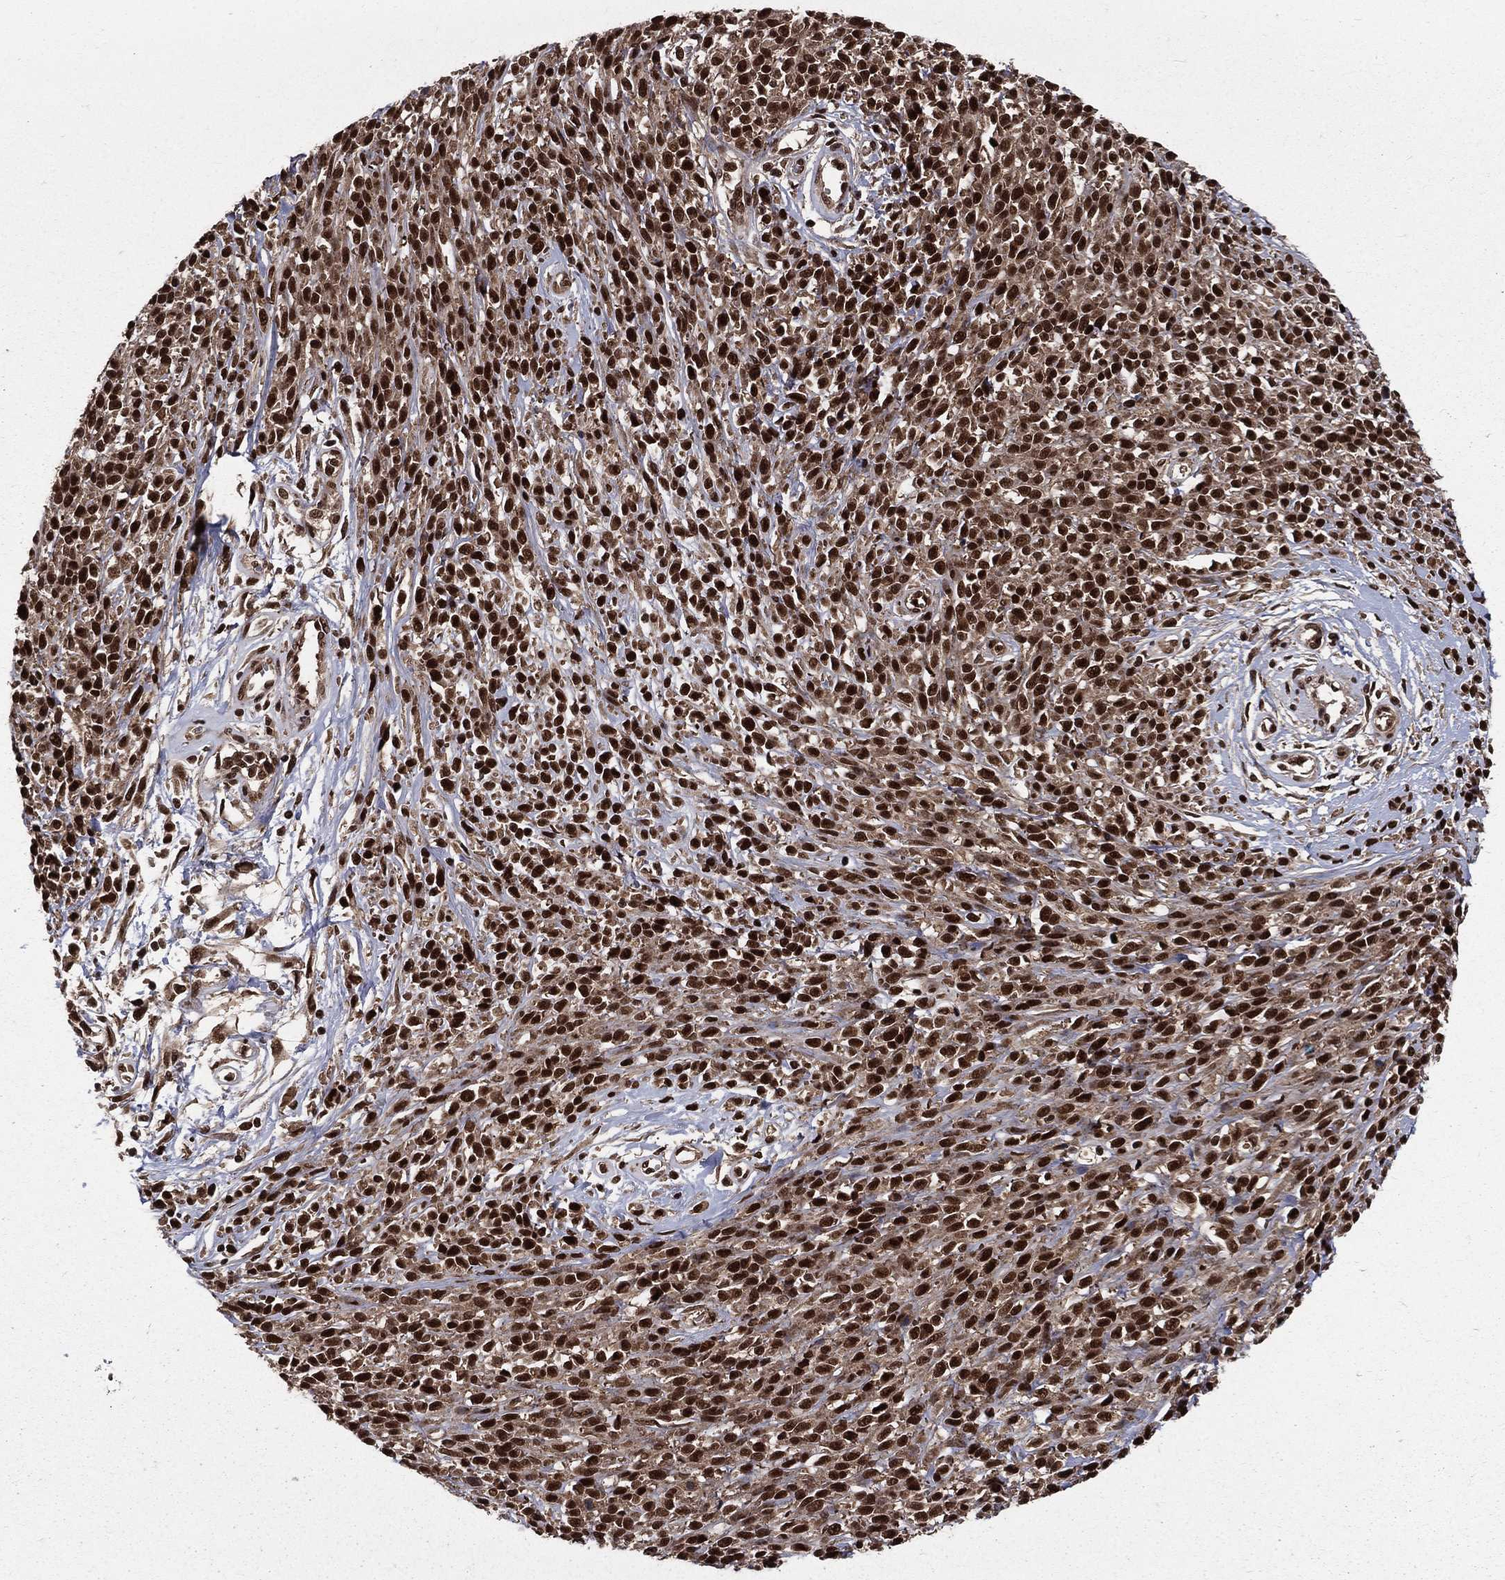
{"staining": {"intensity": "strong", "quantity": ">75%", "location": "nuclear"}, "tissue": "melanoma", "cell_type": "Tumor cells", "image_type": "cancer", "snomed": [{"axis": "morphology", "description": "Malignant melanoma, NOS"}, {"axis": "topography", "description": "Skin"}, {"axis": "topography", "description": "Skin of trunk"}], "caption": "Immunohistochemical staining of human melanoma reveals high levels of strong nuclear protein staining in about >75% of tumor cells.", "gene": "COPS4", "patient": {"sex": "male", "age": 74}}